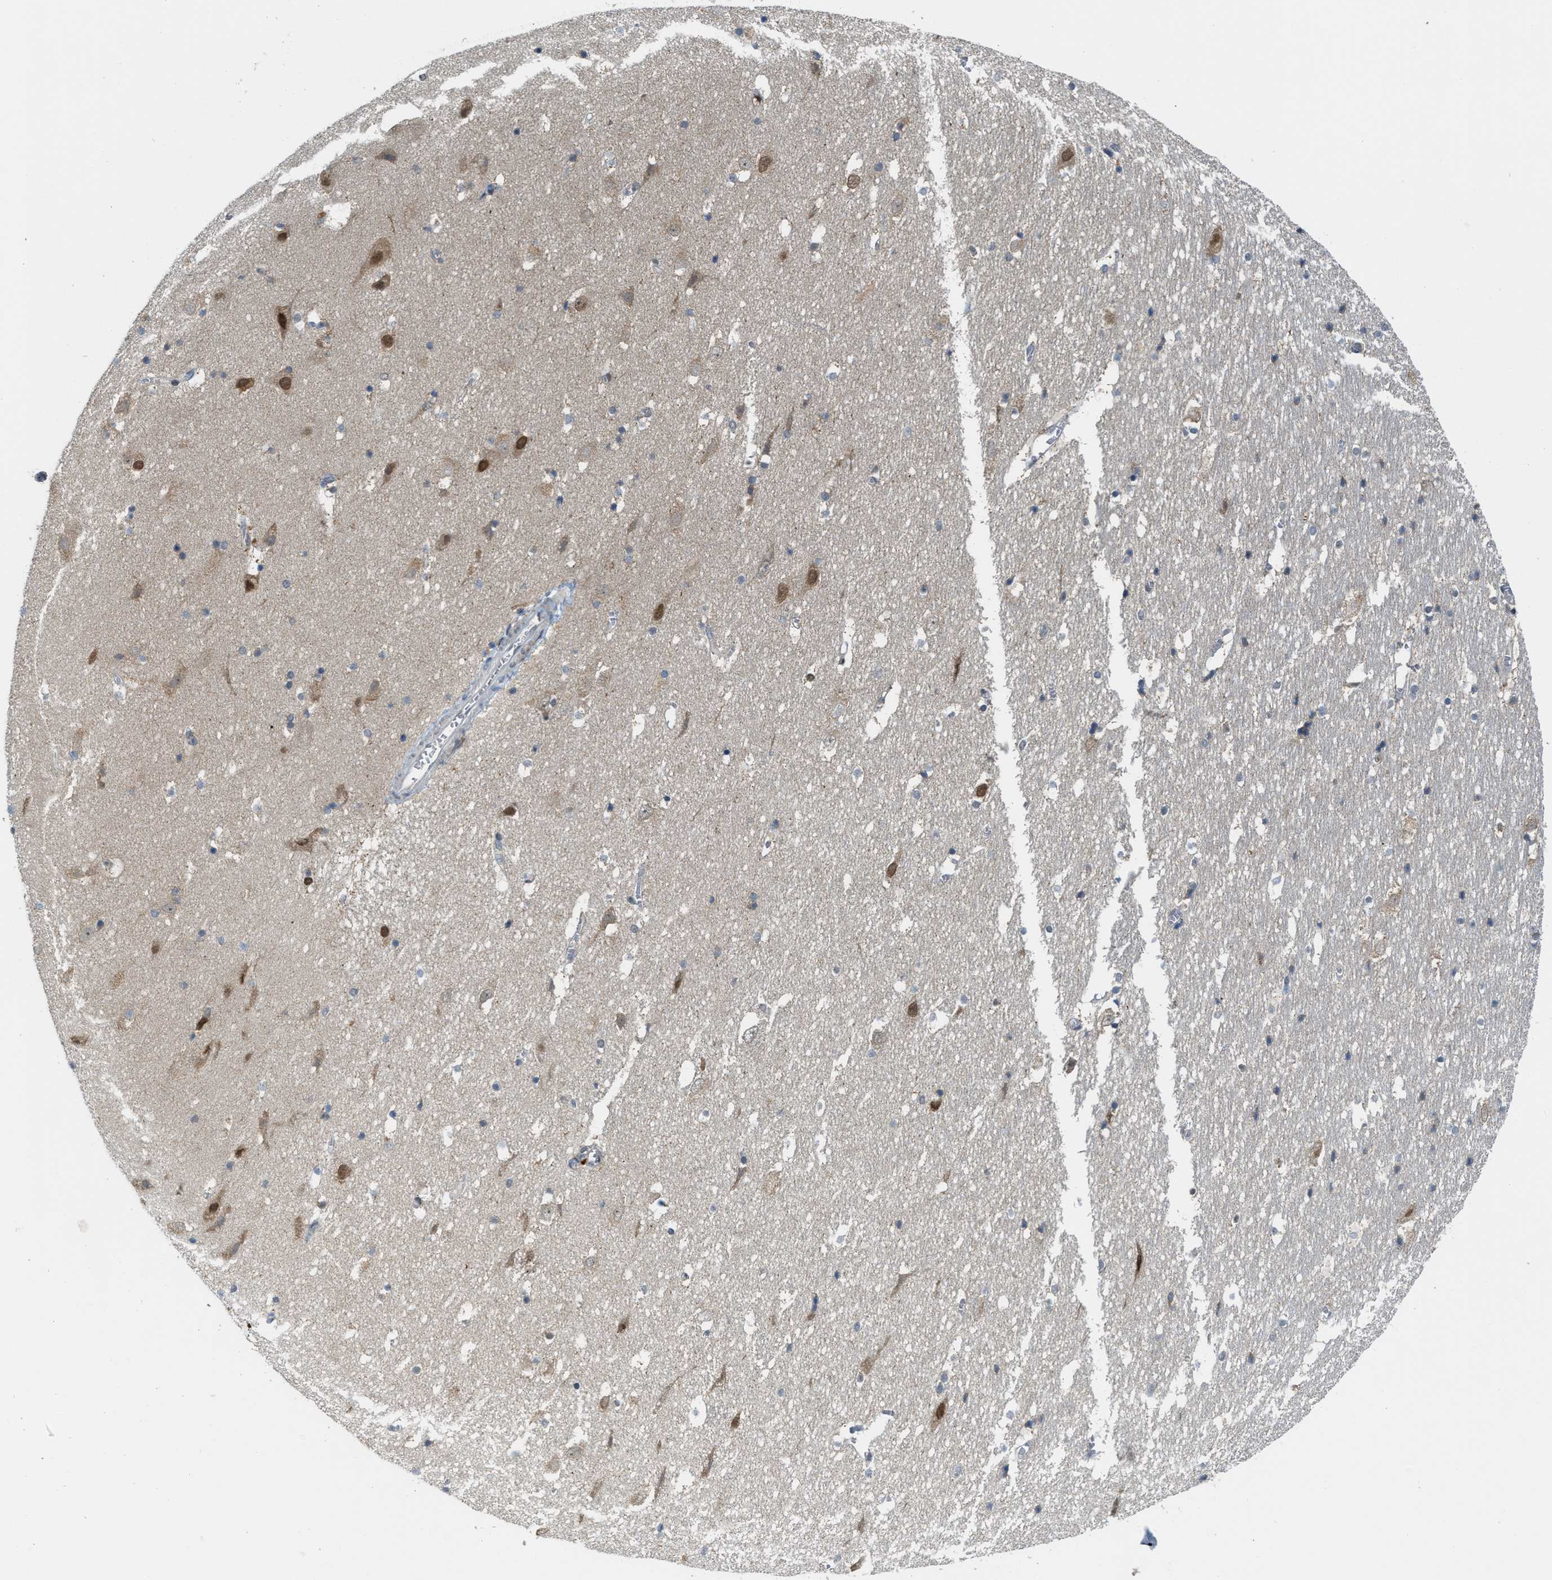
{"staining": {"intensity": "weak", "quantity": "<25%", "location": "cytoplasmic/membranous"}, "tissue": "hippocampus", "cell_type": "Glial cells", "image_type": "normal", "snomed": [{"axis": "morphology", "description": "Normal tissue, NOS"}, {"axis": "topography", "description": "Hippocampus"}], "caption": "Immunohistochemistry photomicrograph of unremarkable hippocampus: human hippocampus stained with DAB demonstrates no significant protein positivity in glial cells. Nuclei are stained in blue.", "gene": "KIF24", "patient": {"sex": "male", "age": 45}}